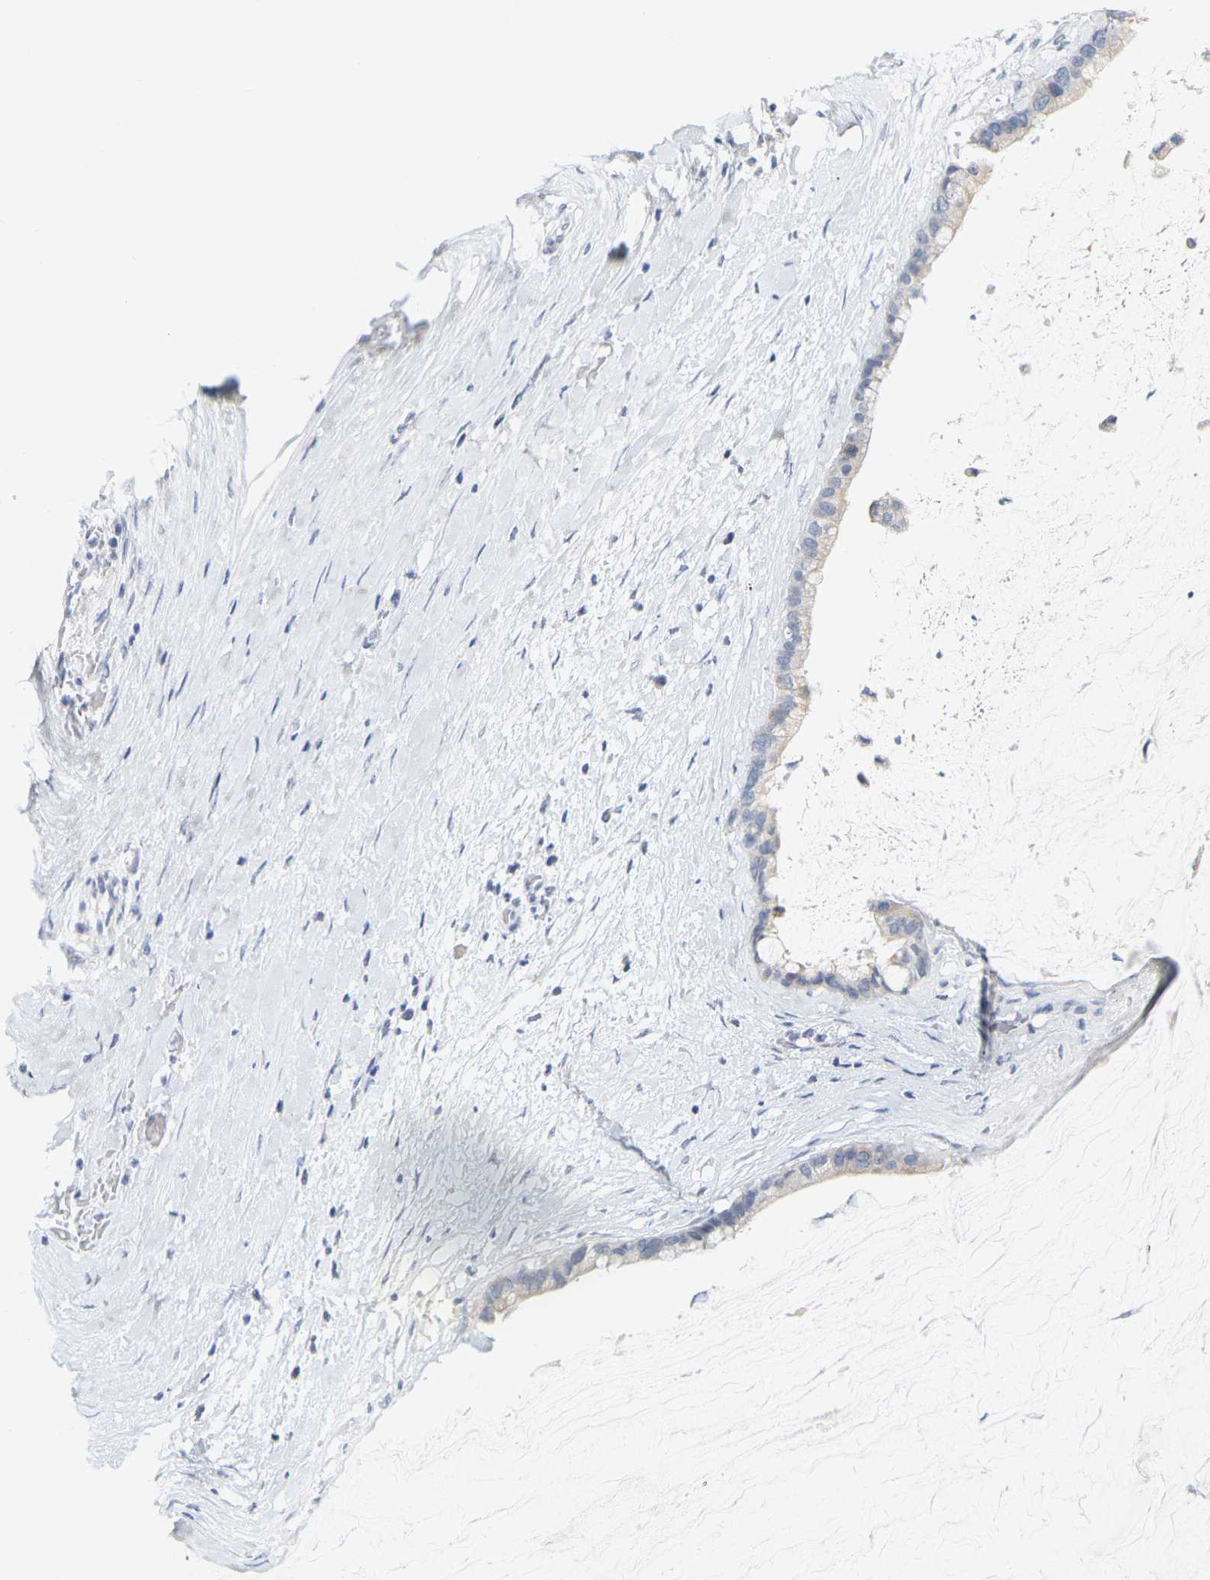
{"staining": {"intensity": "negative", "quantity": "none", "location": "none"}, "tissue": "pancreatic cancer", "cell_type": "Tumor cells", "image_type": "cancer", "snomed": [{"axis": "morphology", "description": "Adenocarcinoma, NOS"}, {"axis": "topography", "description": "Pancreas"}], "caption": "Pancreatic cancer was stained to show a protein in brown. There is no significant staining in tumor cells. (IHC, brightfield microscopy, high magnification).", "gene": "KRT76", "patient": {"sex": "male", "age": 41}}